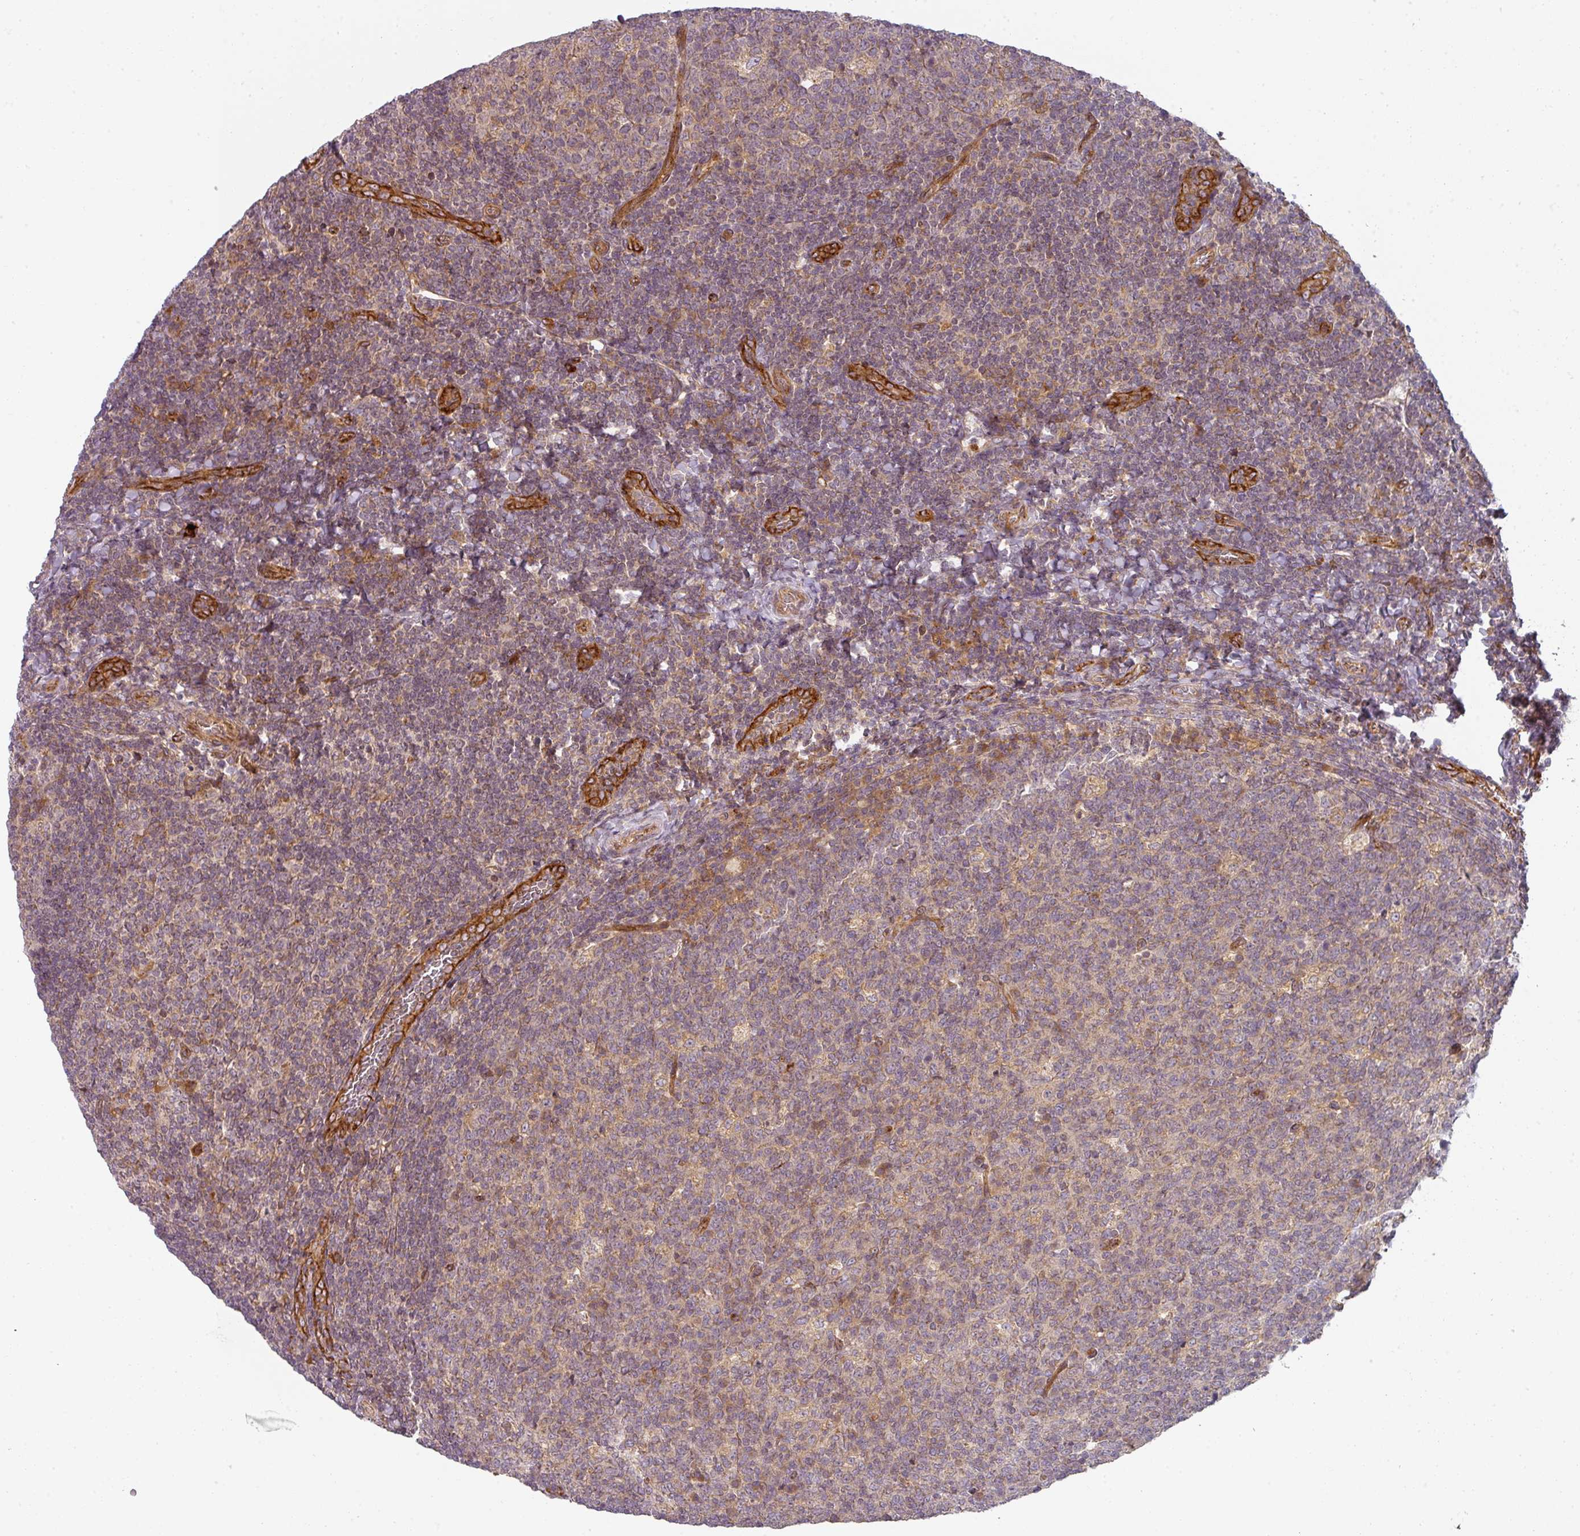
{"staining": {"intensity": "weak", "quantity": "25%-75%", "location": "cytoplasmic/membranous"}, "tissue": "tonsil", "cell_type": "Germinal center cells", "image_type": "normal", "snomed": [{"axis": "morphology", "description": "Normal tissue, NOS"}, {"axis": "topography", "description": "Tonsil"}], "caption": "Protein staining displays weak cytoplasmic/membranous expression in approximately 25%-75% of germinal center cells in benign tonsil.", "gene": "CNOT1", "patient": {"sex": "male", "age": 17}}